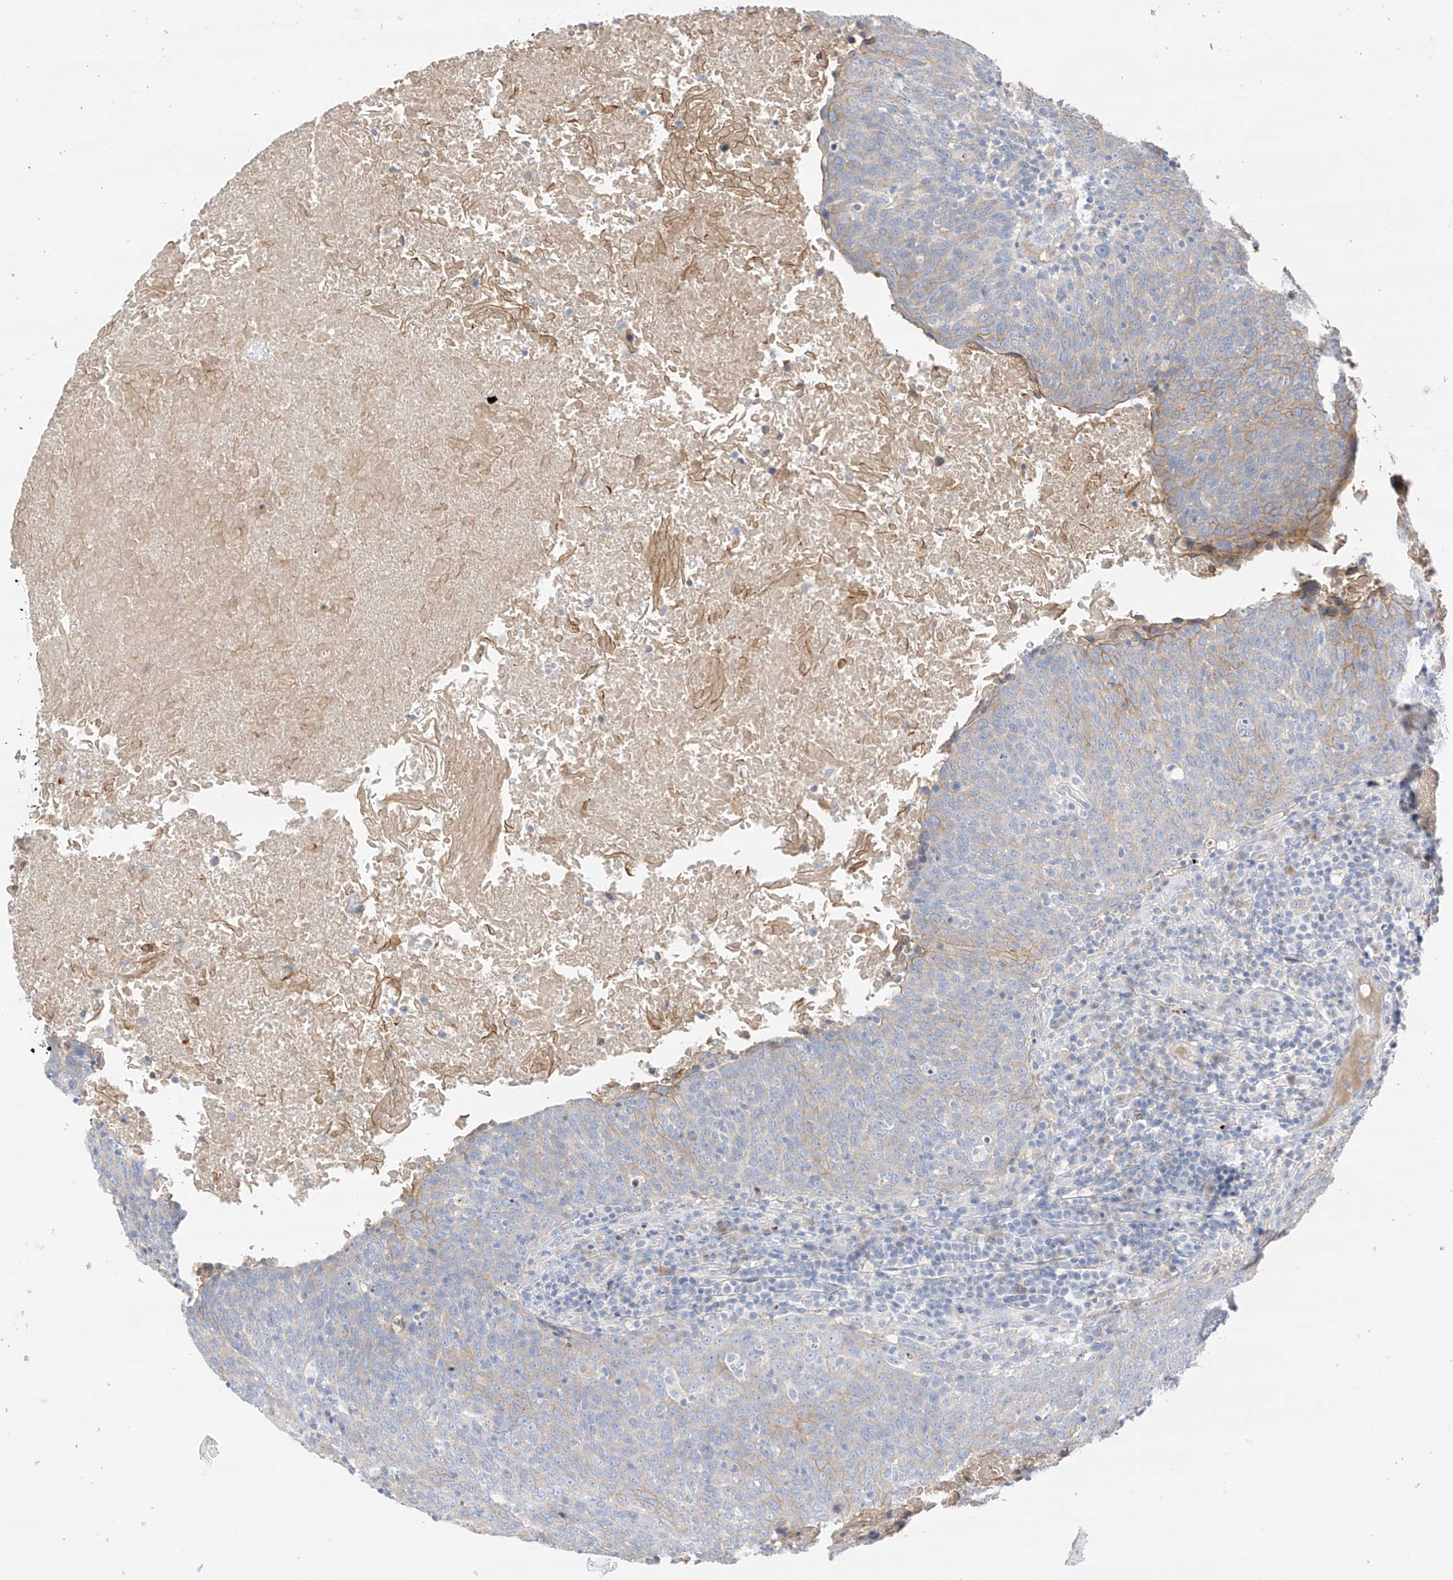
{"staining": {"intensity": "moderate", "quantity": "<25%", "location": "cytoplasmic/membranous"}, "tissue": "head and neck cancer", "cell_type": "Tumor cells", "image_type": "cancer", "snomed": [{"axis": "morphology", "description": "Squamous cell carcinoma, NOS"}, {"axis": "morphology", "description": "Squamous cell carcinoma, metastatic, NOS"}, {"axis": "topography", "description": "Lymph node"}, {"axis": "topography", "description": "Head-Neck"}], "caption": "The photomicrograph reveals staining of squamous cell carcinoma (head and neck), revealing moderate cytoplasmic/membranous protein staining (brown color) within tumor cells.", "gene": "CAPN13", "patient": {"sex": "male", "age": 62}}